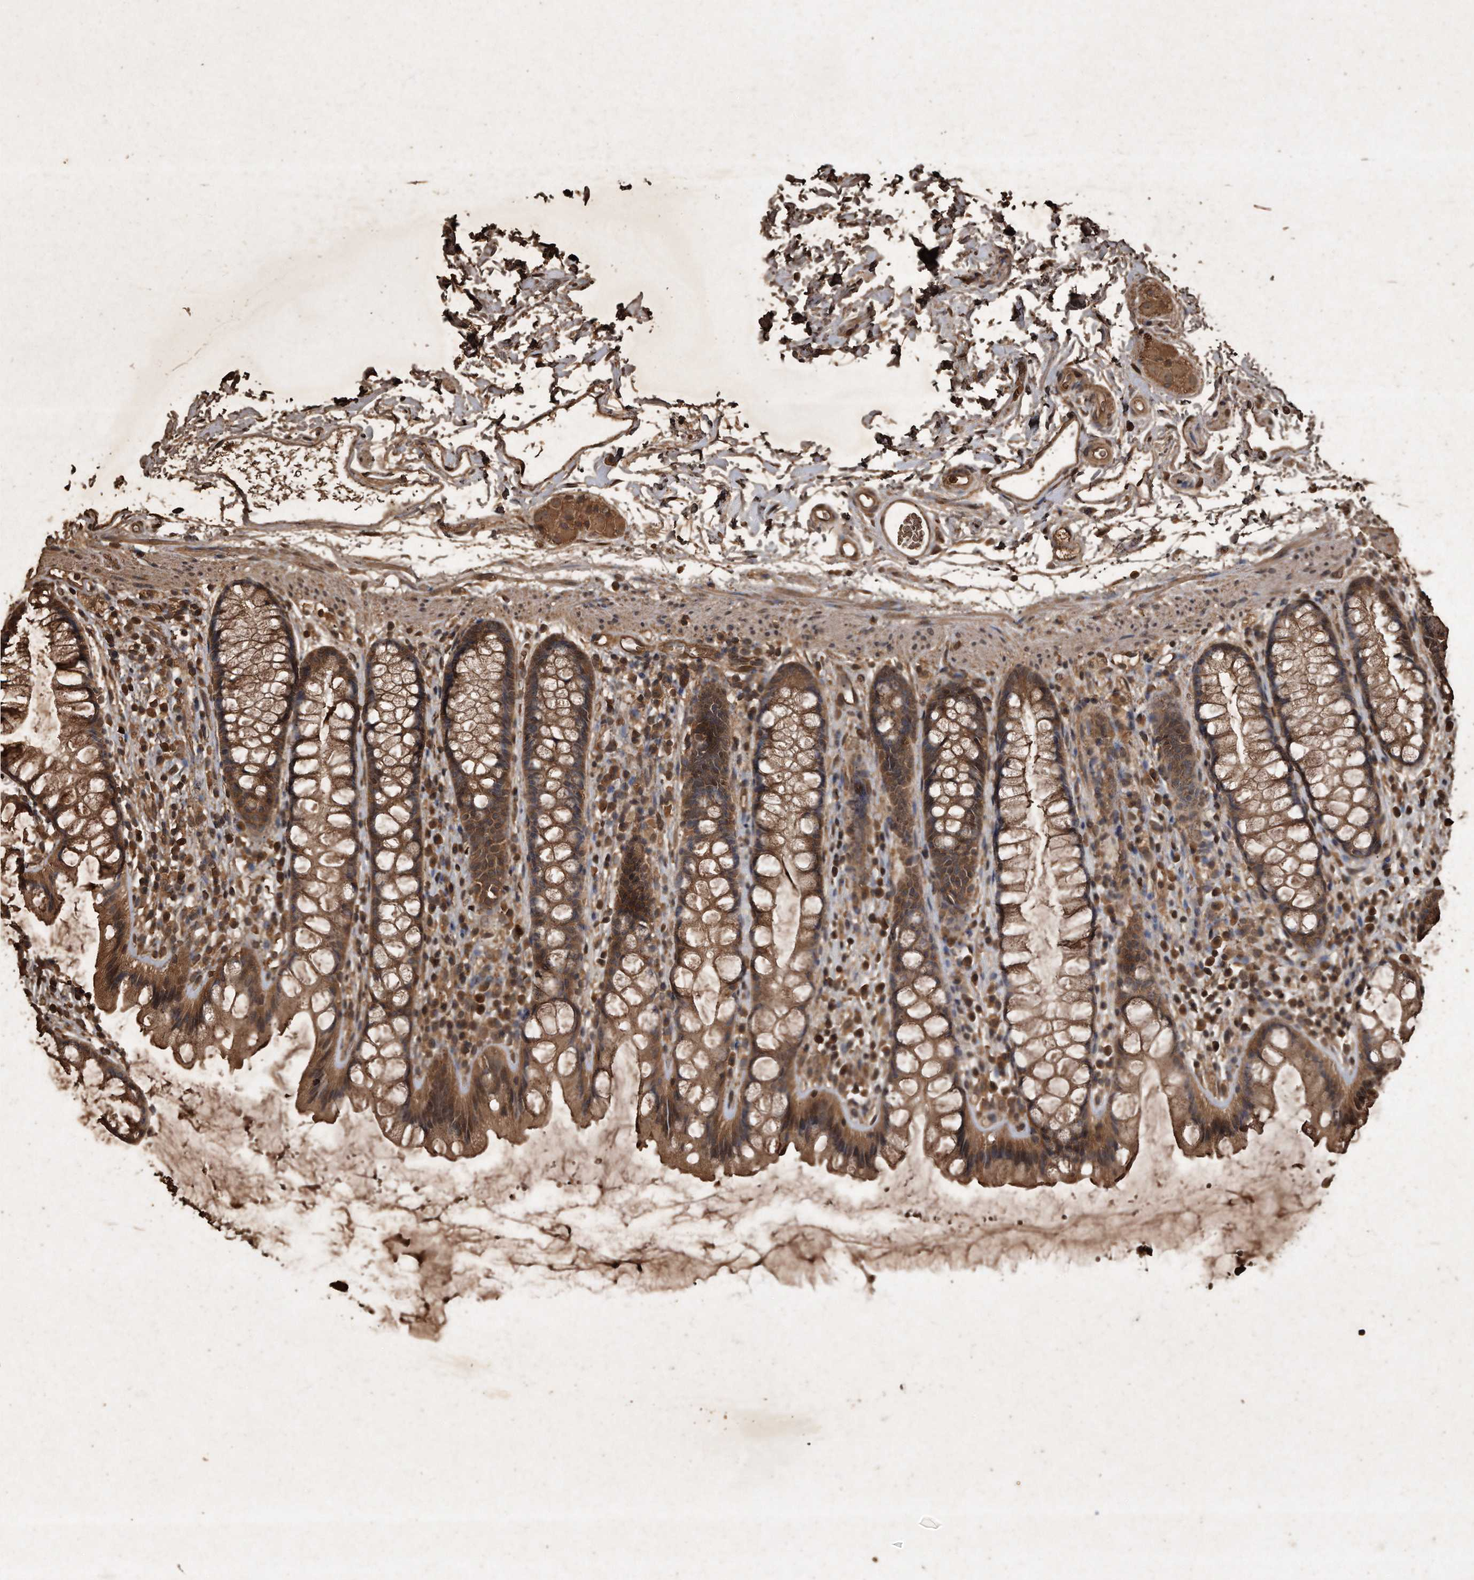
{"staining": {"intensity": "moderate", "quantity": ">75%", "location": "cytoplasmic/membranous"}, "tissue": "rectum", "cell_type": "Glandular cells", "image_type": "normal", "snomed": [{"axis": "morphology", "description": "Normal tissue, NOS"}, {"axis": "topography", "description": "Rectum"}], "caption": "About >75% of glandular cells in unremarkable human rectum show moderate cytoplasmic/membranous protein staining as visualized by brown immunohistochemical staining.", "gene": "CFLAR", "patient": {"sex": "female", "age": 65}}